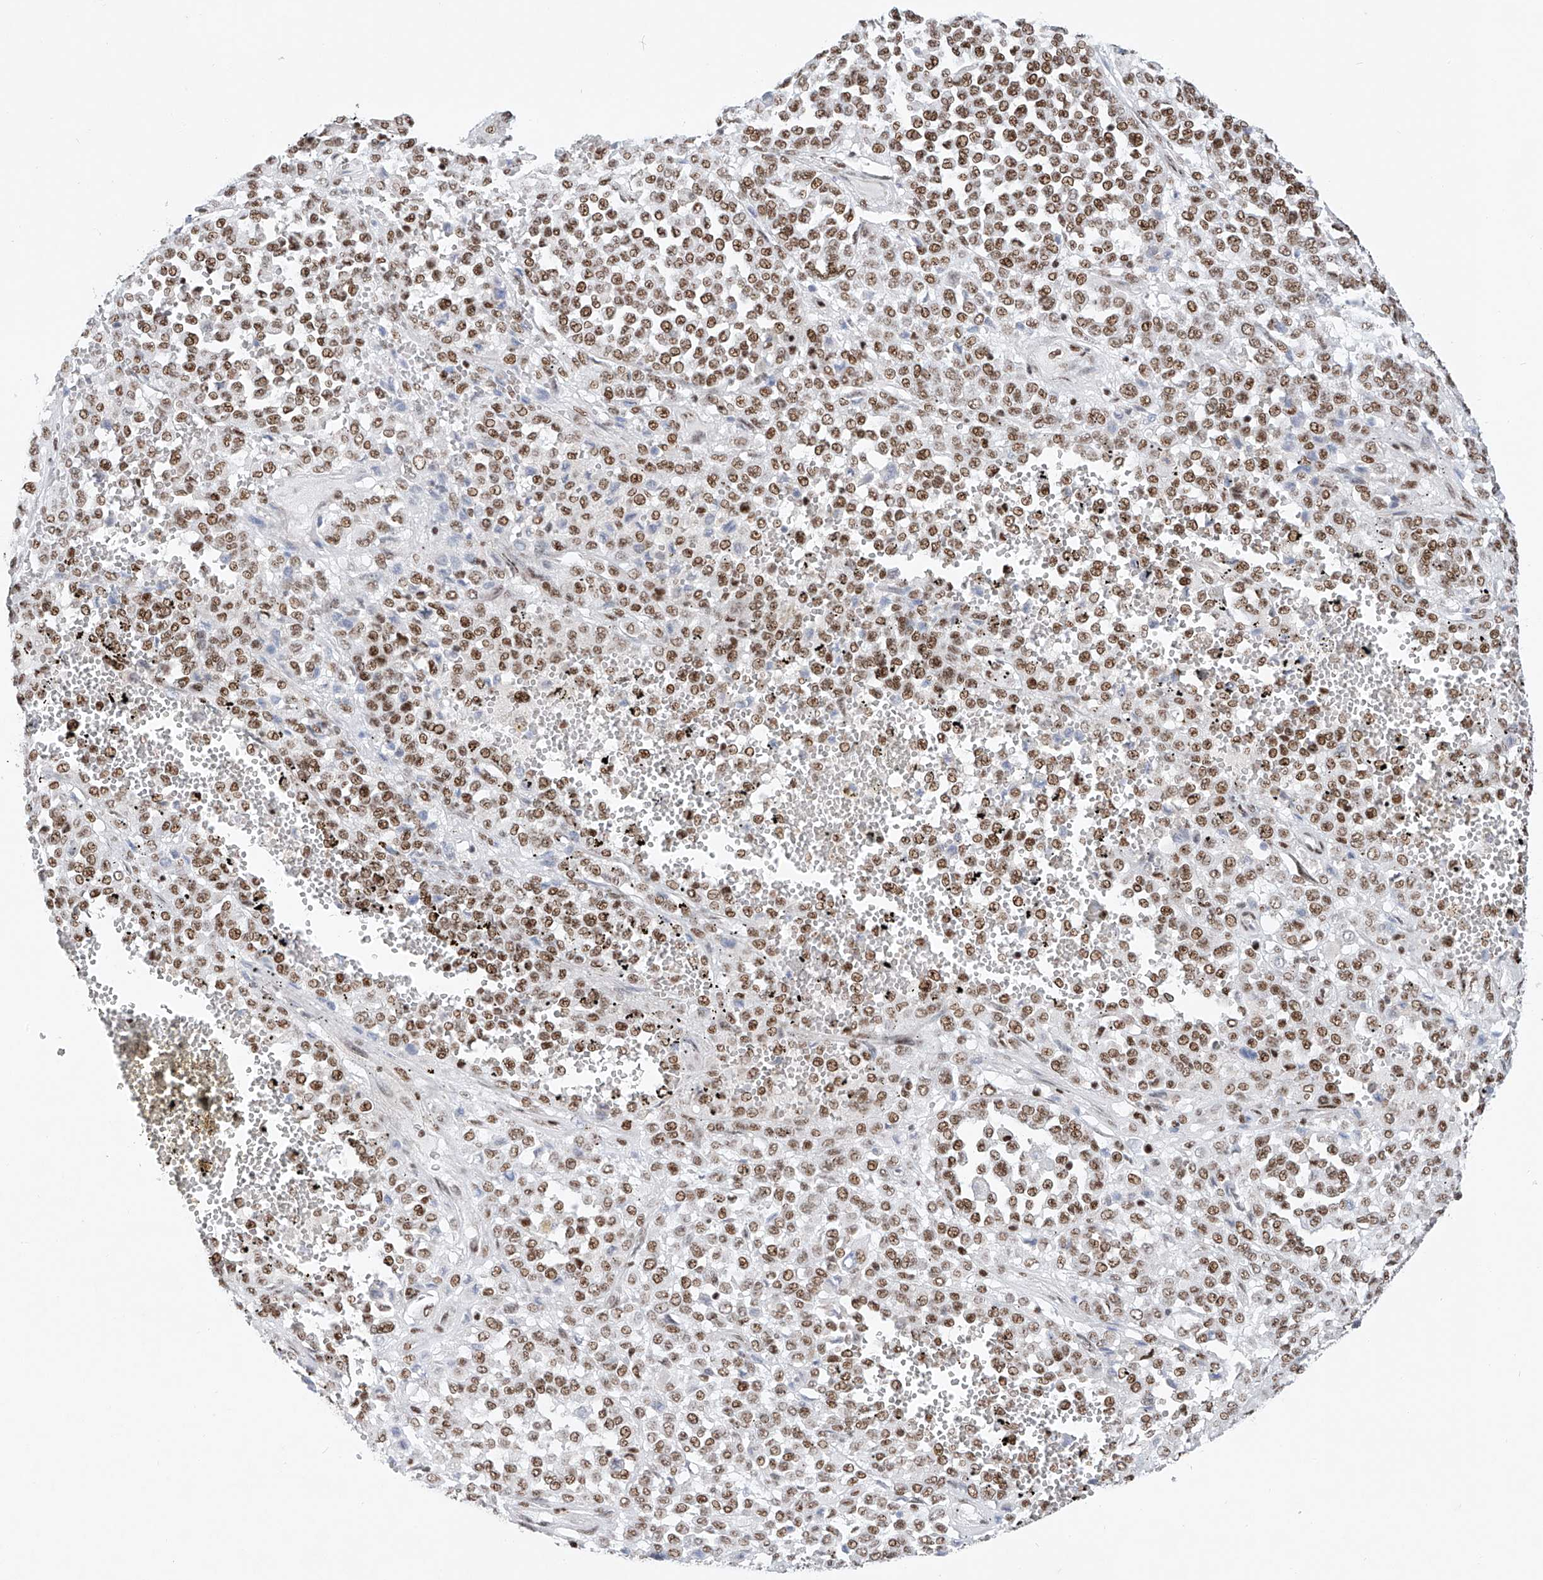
{"staining": {"intensity": "moderate", "quantity": ">75%", "location": "nuclear"}, "tissue": "melanoma", "cell_type": "Tumor cells", "image_type": "cancer", "snomed": [{"axis": "morphology", "description": "Malignant melanoma, Metastatic site"}, {"axis": "topography", "description": "Pancreas"}], "caption": "The image reveals staining of melanoma, revealing moderate nuclear protein expression (brown color) within tumor cells. Using DAB (brown) and hematoxylin (blue) stains, captured at high magnification using brightfield microscopy.", "gene": "TAF4", "patient": {"sex": "female", "age": 30}}